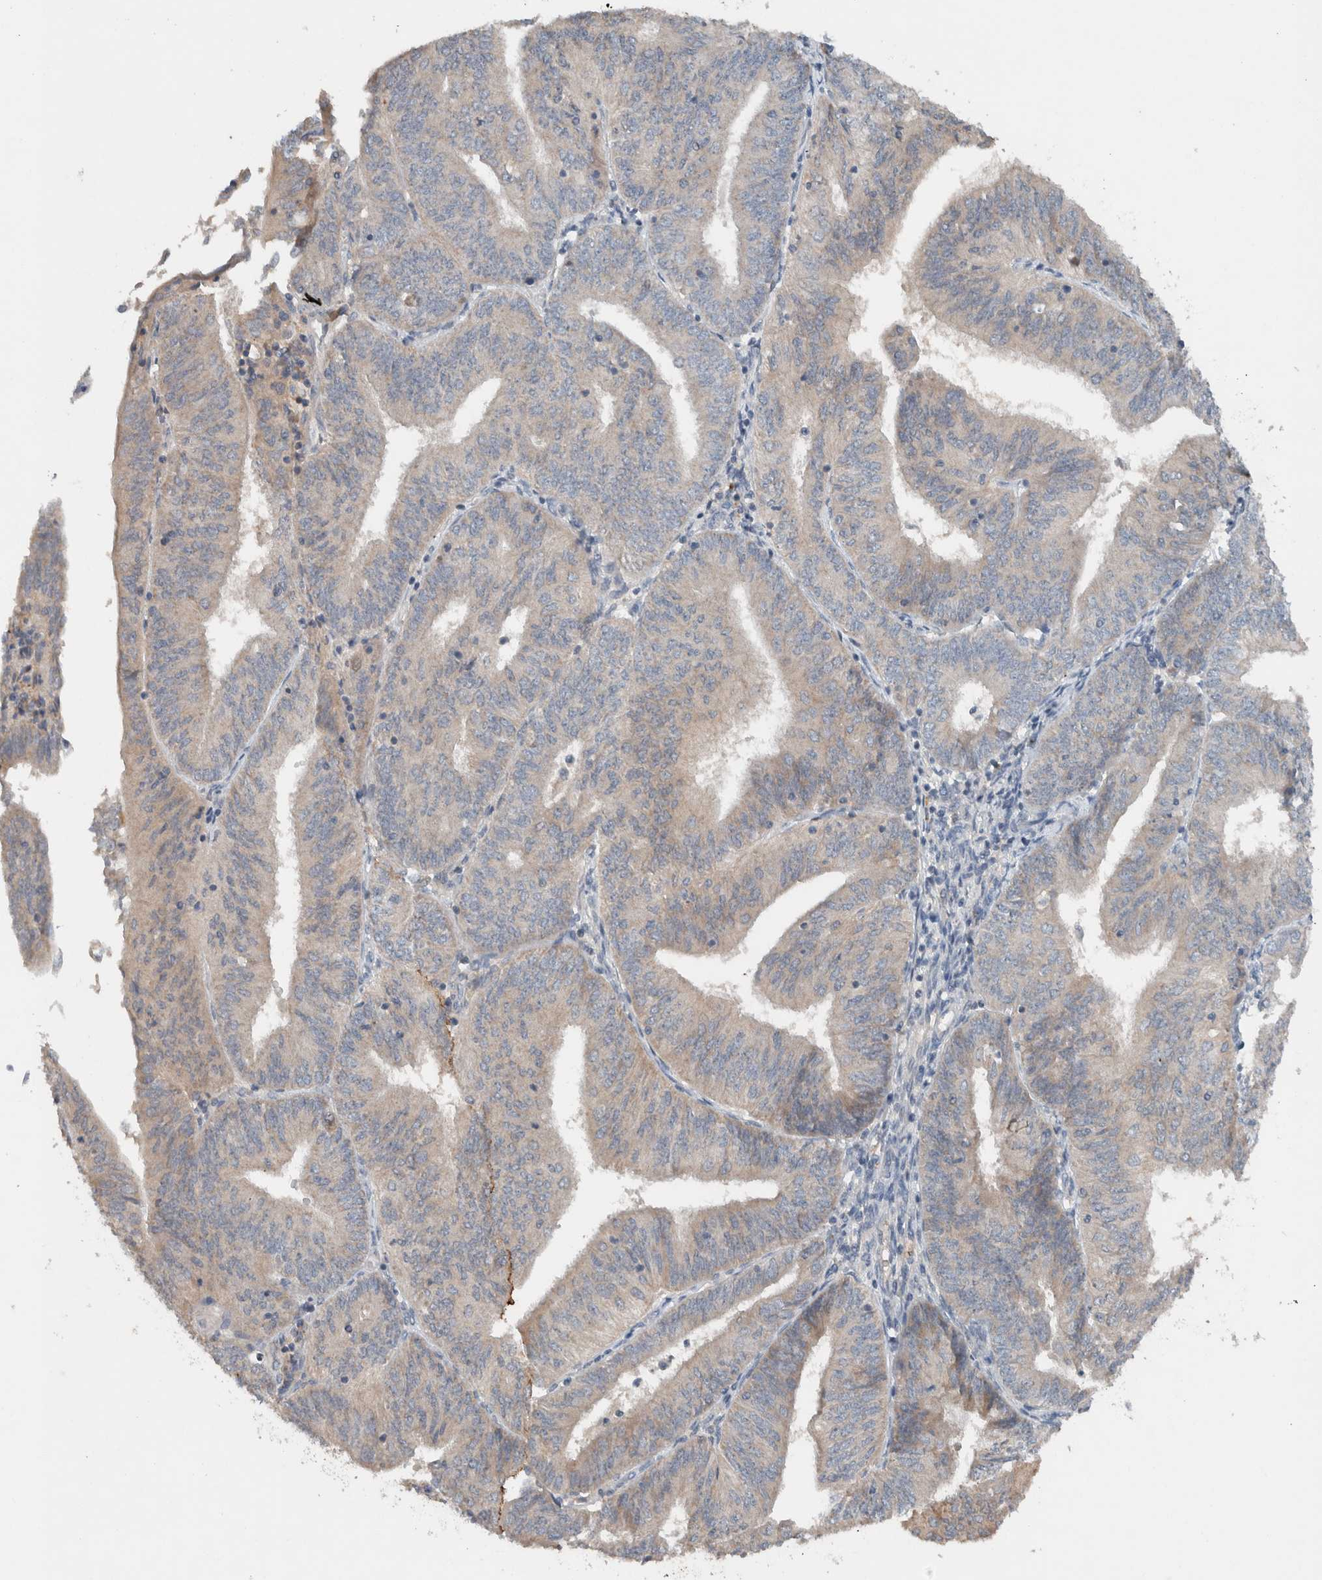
{"staining": {"intensity": "negative", "quantity": "none", "location": "none"}, "tissue": "endometrial cancer", "cell_type": "Tumor cells", "image_type": "cancer", "snomed": [{"axis": "morphology", "description": "Adenocarcinoma, NOS"}, {"axis": "topography", "description": "Endometrium"}], "caption": "There is no significant positivity in tumor cells of endometrial adenocarcinoma.", "gene": "UGCG", "patient": {"sex": "female", "age": 58}}